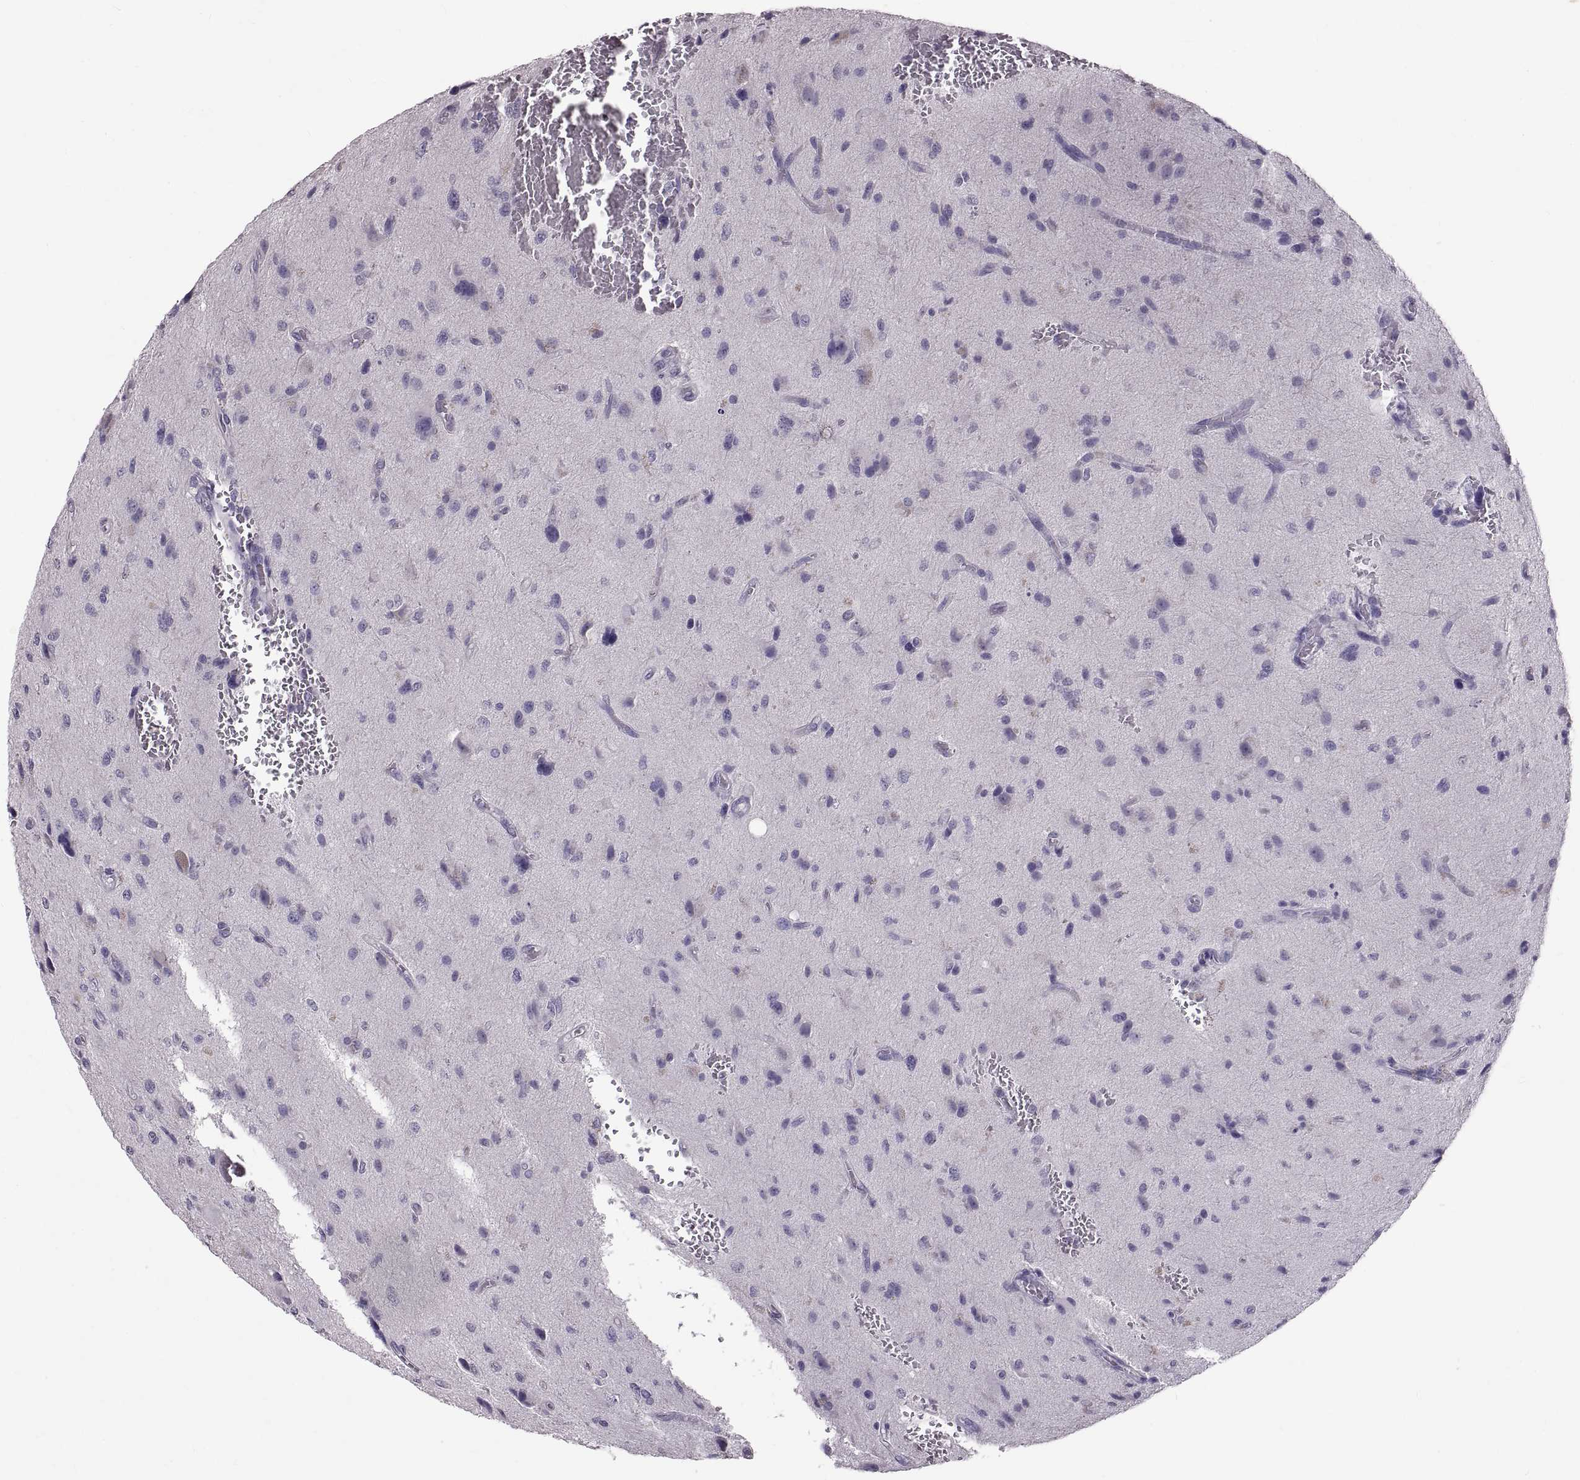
{"staining": {"intensity": "negative", "quantity": "none", "location": "none"}, "tissue": "glioma", "cell_type": "Tumor cells", "image_type": "cancer", "snomed": [{"axis": "morphology", "description": "Glioma, malignant, NOS"}, {"axis": "morphology", "description": "Glioma, malignant, High grade"}, {"axis": "topography", "description": "Brain"}], "caption": "IHC of human malignant glioma (high-grade) exhibits no positivity in tumor cells.", "gene": "WBP2NL", "patient": {"sex": "female", "age": 71}}